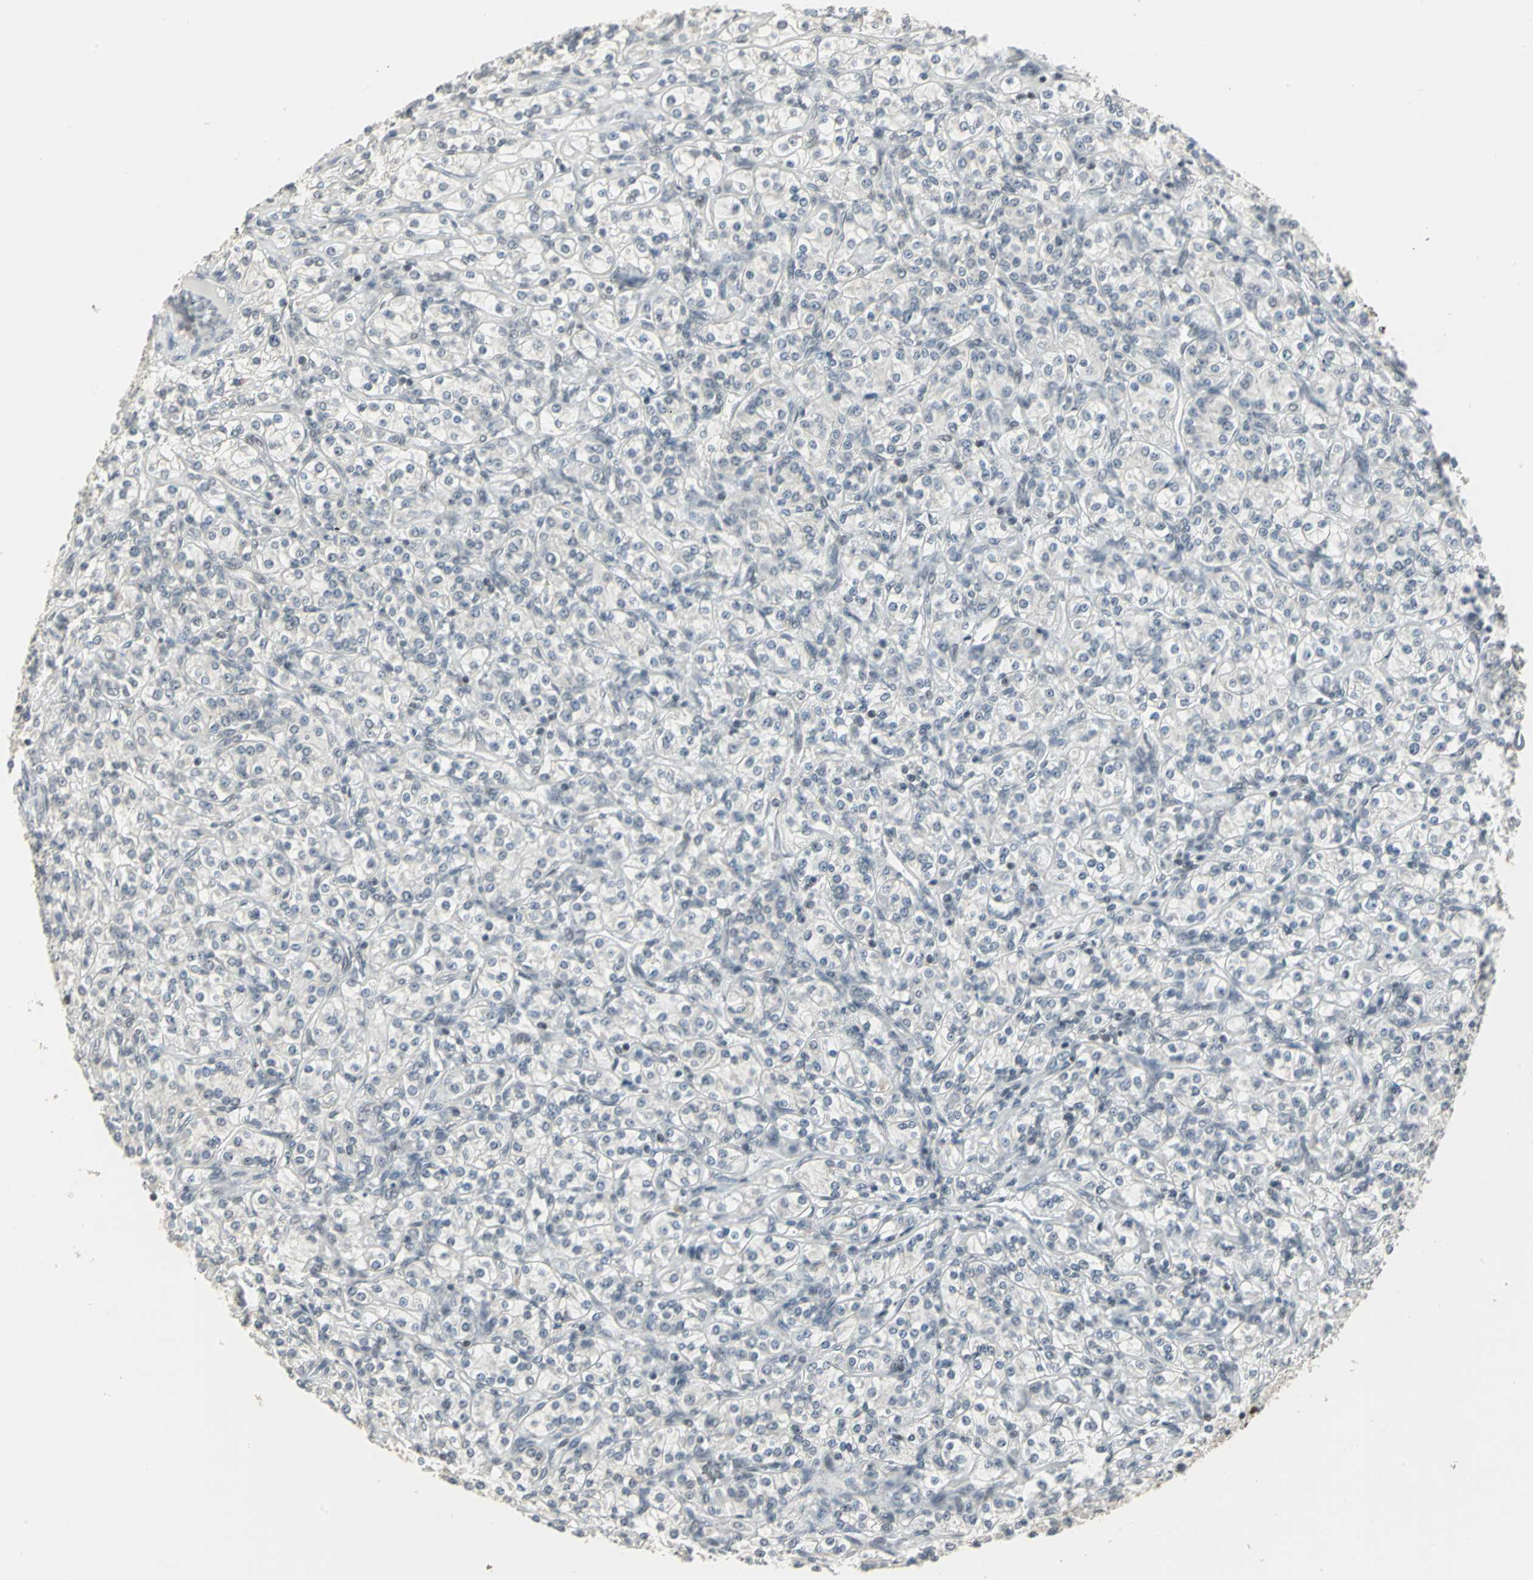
{"staining": {"intensity": "negative", "quantity": "none", "location": "none"}, "tissue": "renal cancer", "cell_type": "Tumor cells", "image_type": "cancer", "snomed": [{"axis": "morphology", "description": "Adenocarcinoma, NOS"}, {"axis": "topography", "description": "Kidney"}], "caption": "Immunohistochemistry (IHC) of renal adenocarcinoma reveals no expression in tumor cells. (Brightfield microscopy of DAB (3,3'-diaminobenzidine) IHC at high magnification).", "gene": "CBX3", "patient": {"sex": "male", "age": 77}}